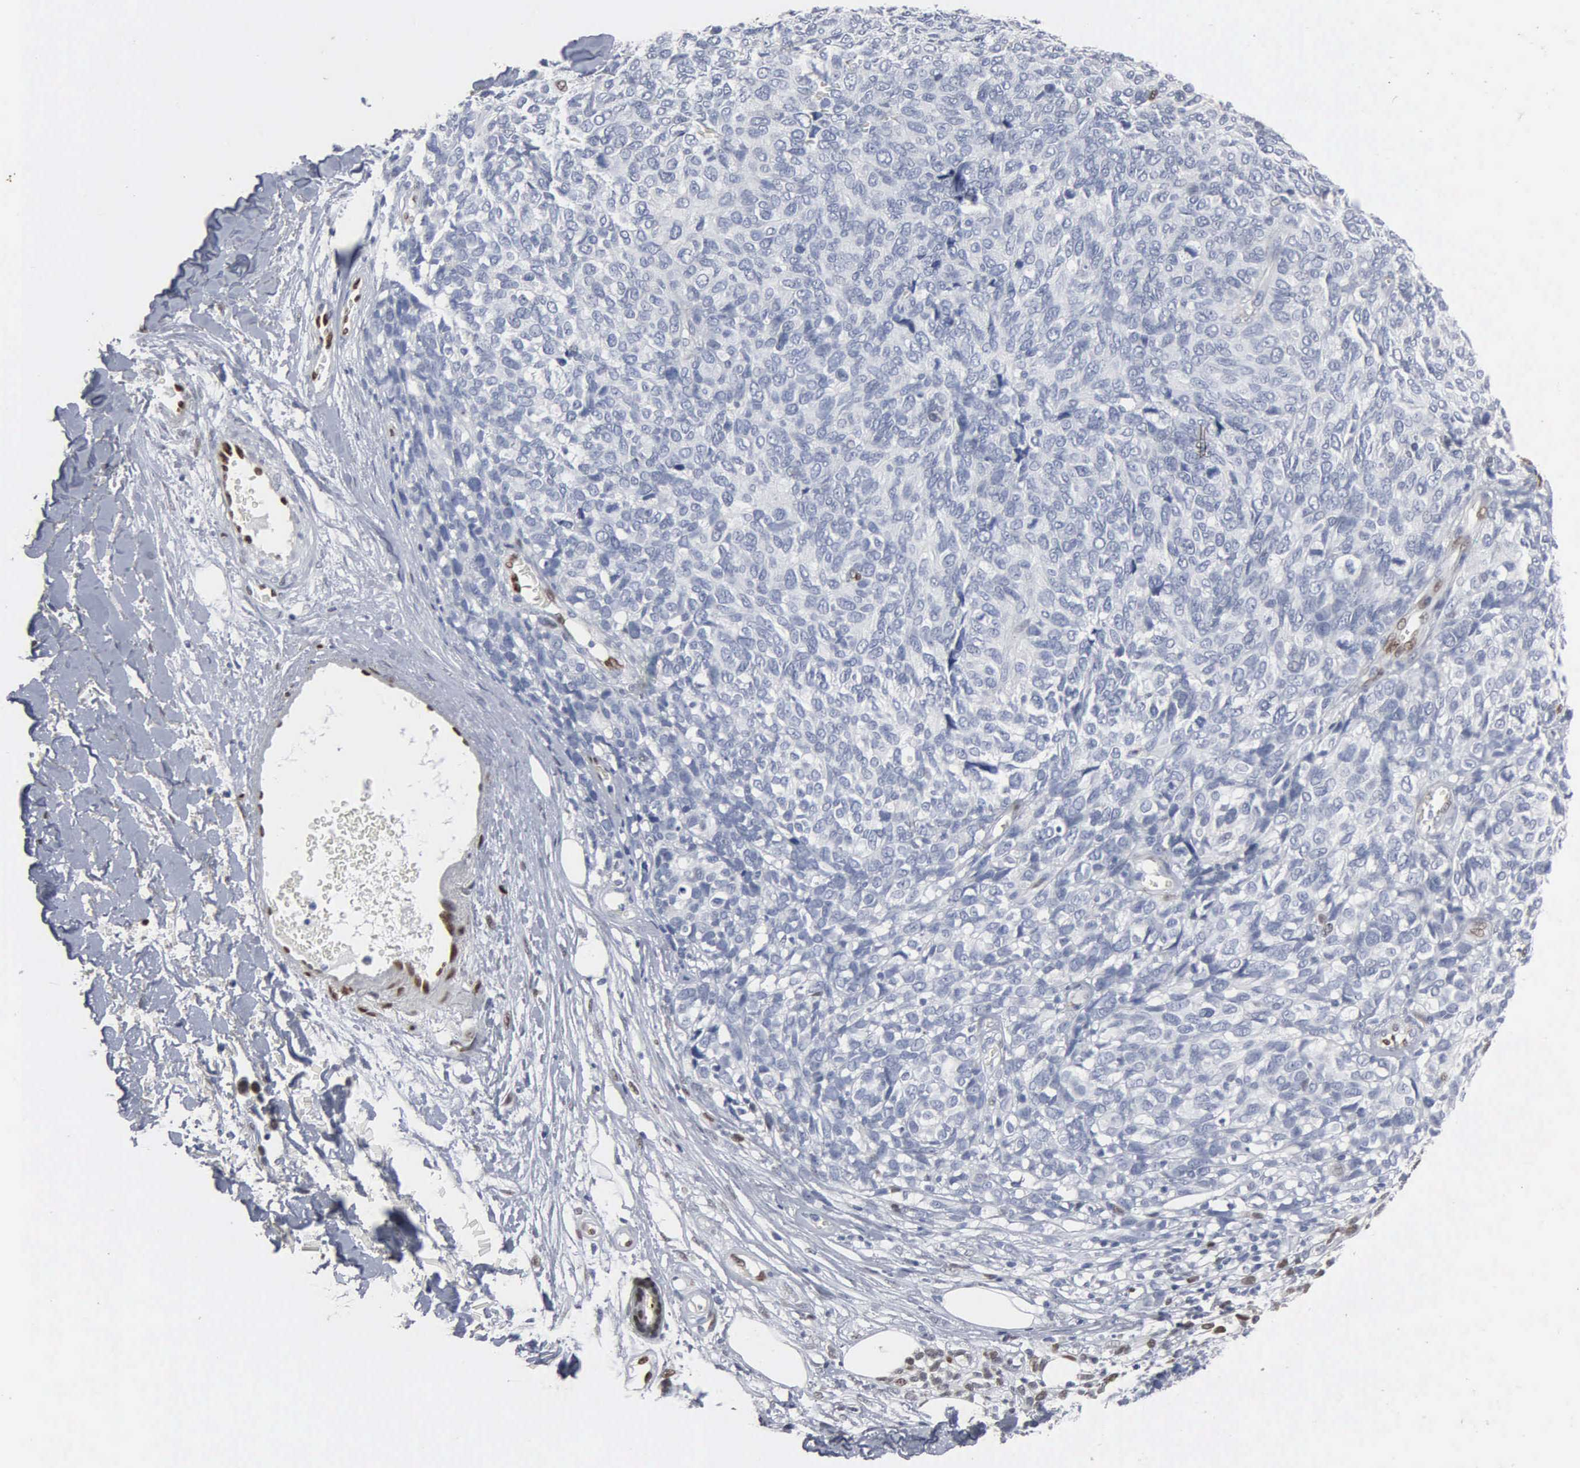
{"staining": {"intensity": "moderate", "quantity": "25%-75%", "location": "nuclear"}, "tissue": "melanoma", "cell_type": "Tumor cells", "image_type": "cancer", "snomed": [{"axis": "morphology", "description": "Malignant melanoma, NOS"}, {"axis": "topography", "description": "Skin"}], "caption": "Immunohistochemistry (DAB) staining of human melanoma reveals moderate nuclear protein expression in approximately 25%-75% of tumor cells. (Stains: DAB (3,3'-diaminobenzidine) in brown, nuclei in blue, Microscopy: brightfield microscopy at high magnification).", "gene": "FGF2", "patient": {"sex": "female", "age": 85}}